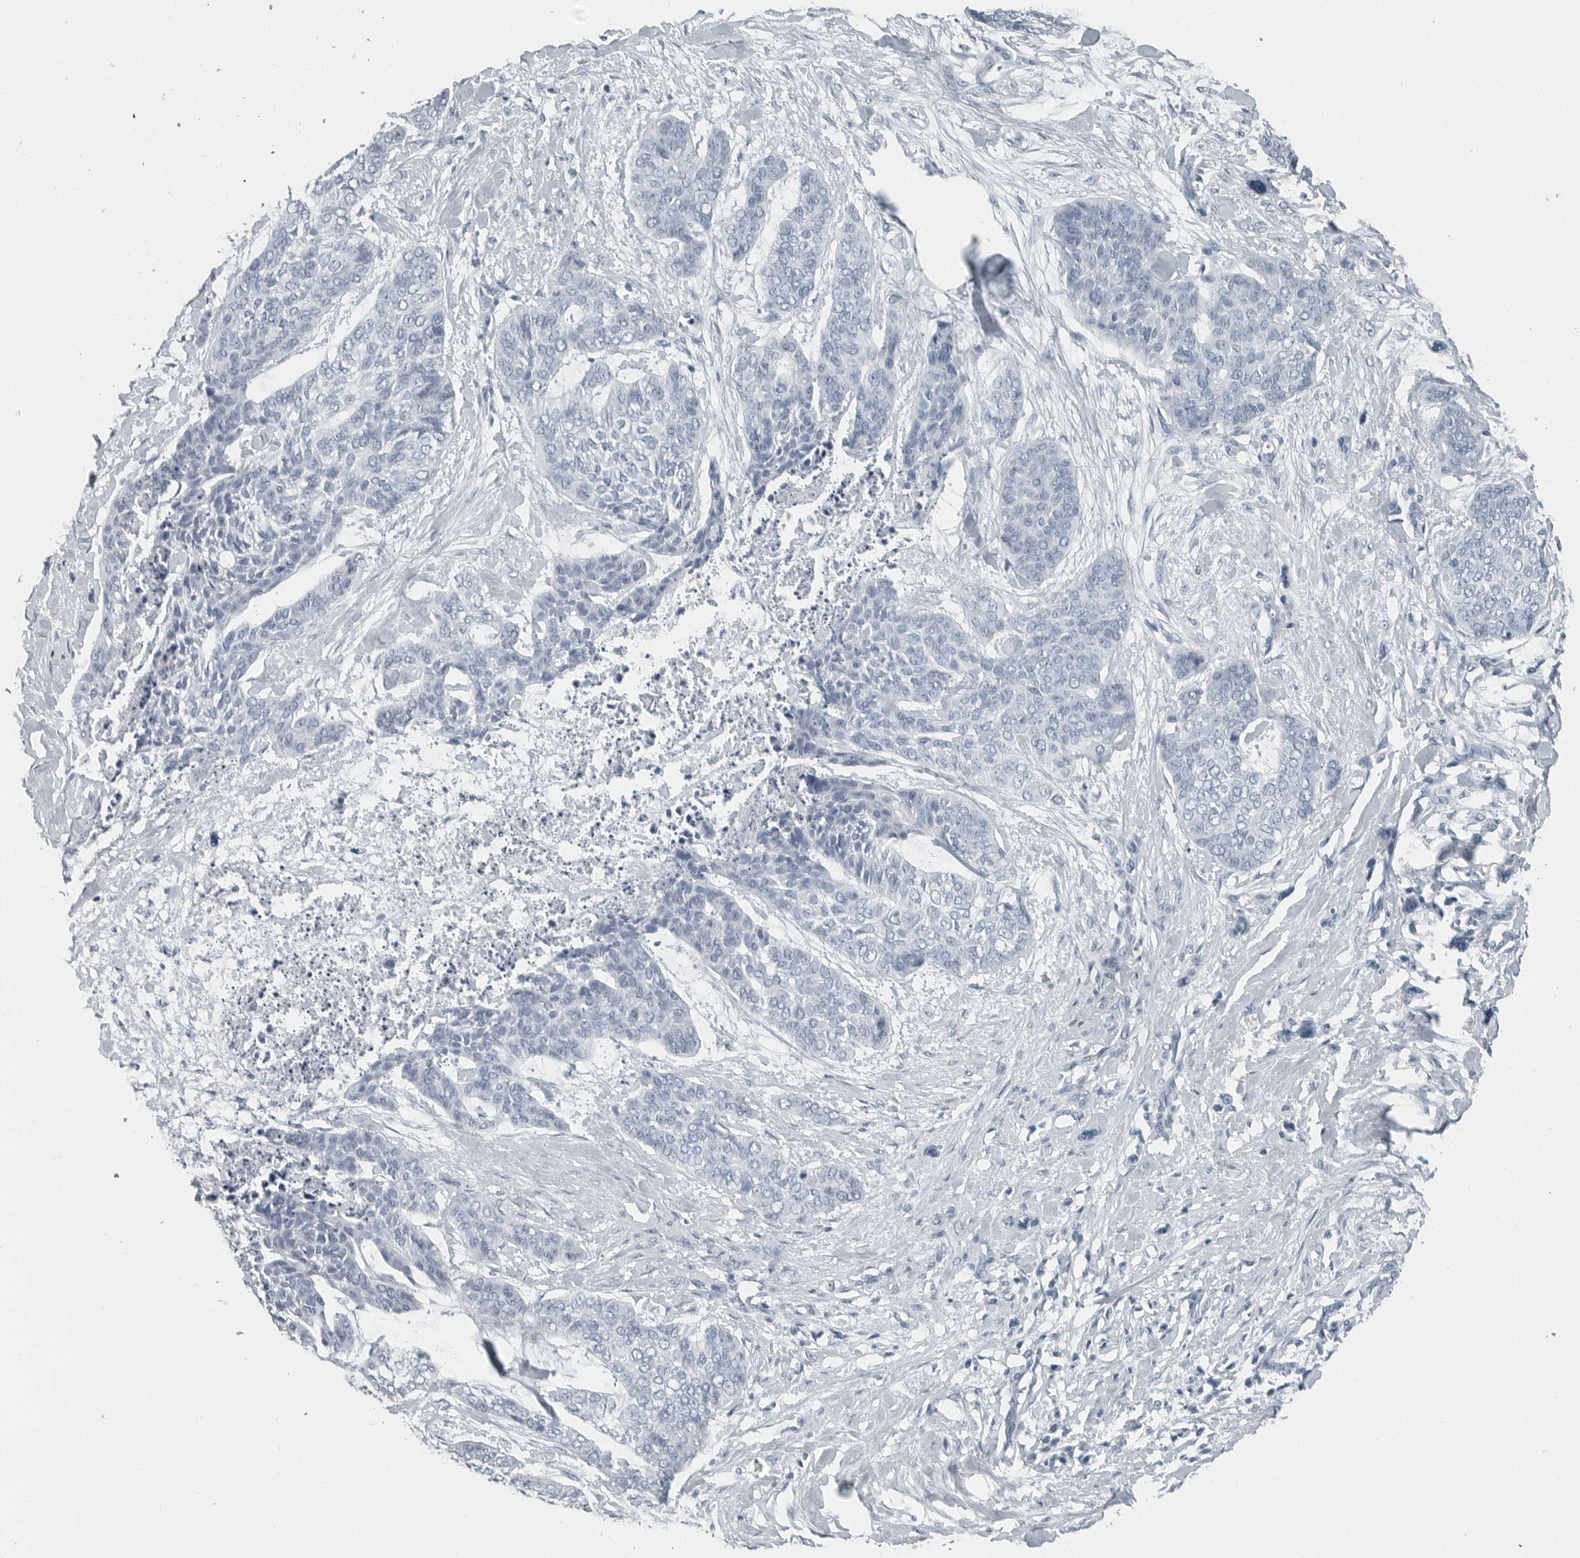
{"staining": {"intensity": "negative", "quantity": "none", "location": "none"}, "tissue": "skin cancer", "cell_type": "Tumor cells", "image_type": "cancer", "snomed": [{"axis": "morphology", "description": "Basal cell carcinoma"}, {"axis": "topography", "description": "Skin"}], "caption": "Protein analysis of skin cancer (basal cell carcinoma) demonstrates no significant positivity in tumor cells.", "gene": "ZPBP2", "patient": {"sex": "female", "age": 64}}